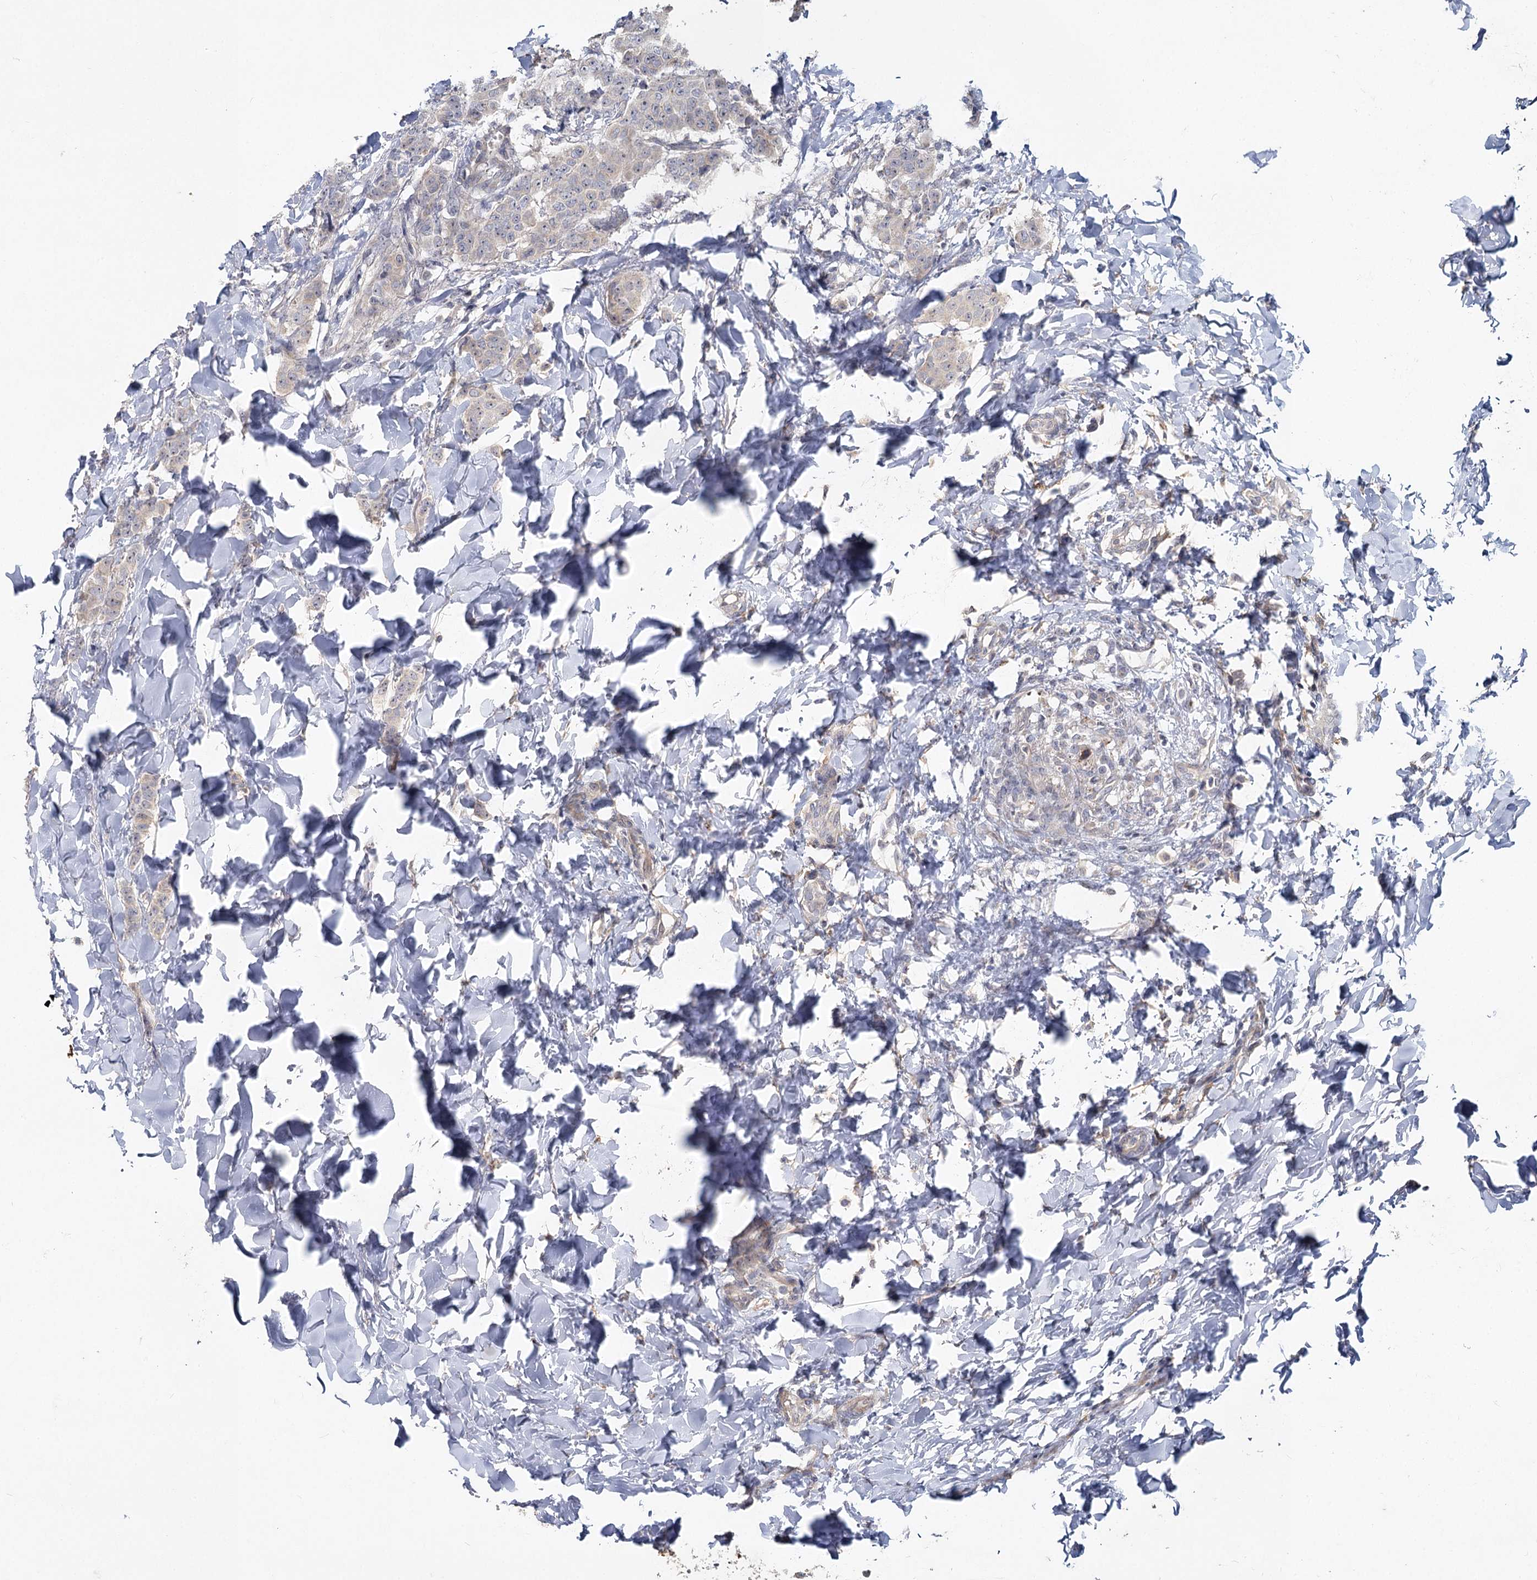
{"staining": {"intensity": "negative", "quantity": "none", "location": "none"}, "tissue": "breast cancer", "cell_type": "Tumor cells", "image_type": "cancer", "snomed": [{"axis": "morphology", "description": "Duct carcinoma"}, {"axis": "topography", "description": "Breast"}], "caption": "Image shows no significant protein positivity in tumor cells of infiltrating ductal carcinoma (breast).", "gene": "ANGPTL5", "patient": {"sex": "female", "age": 40}}